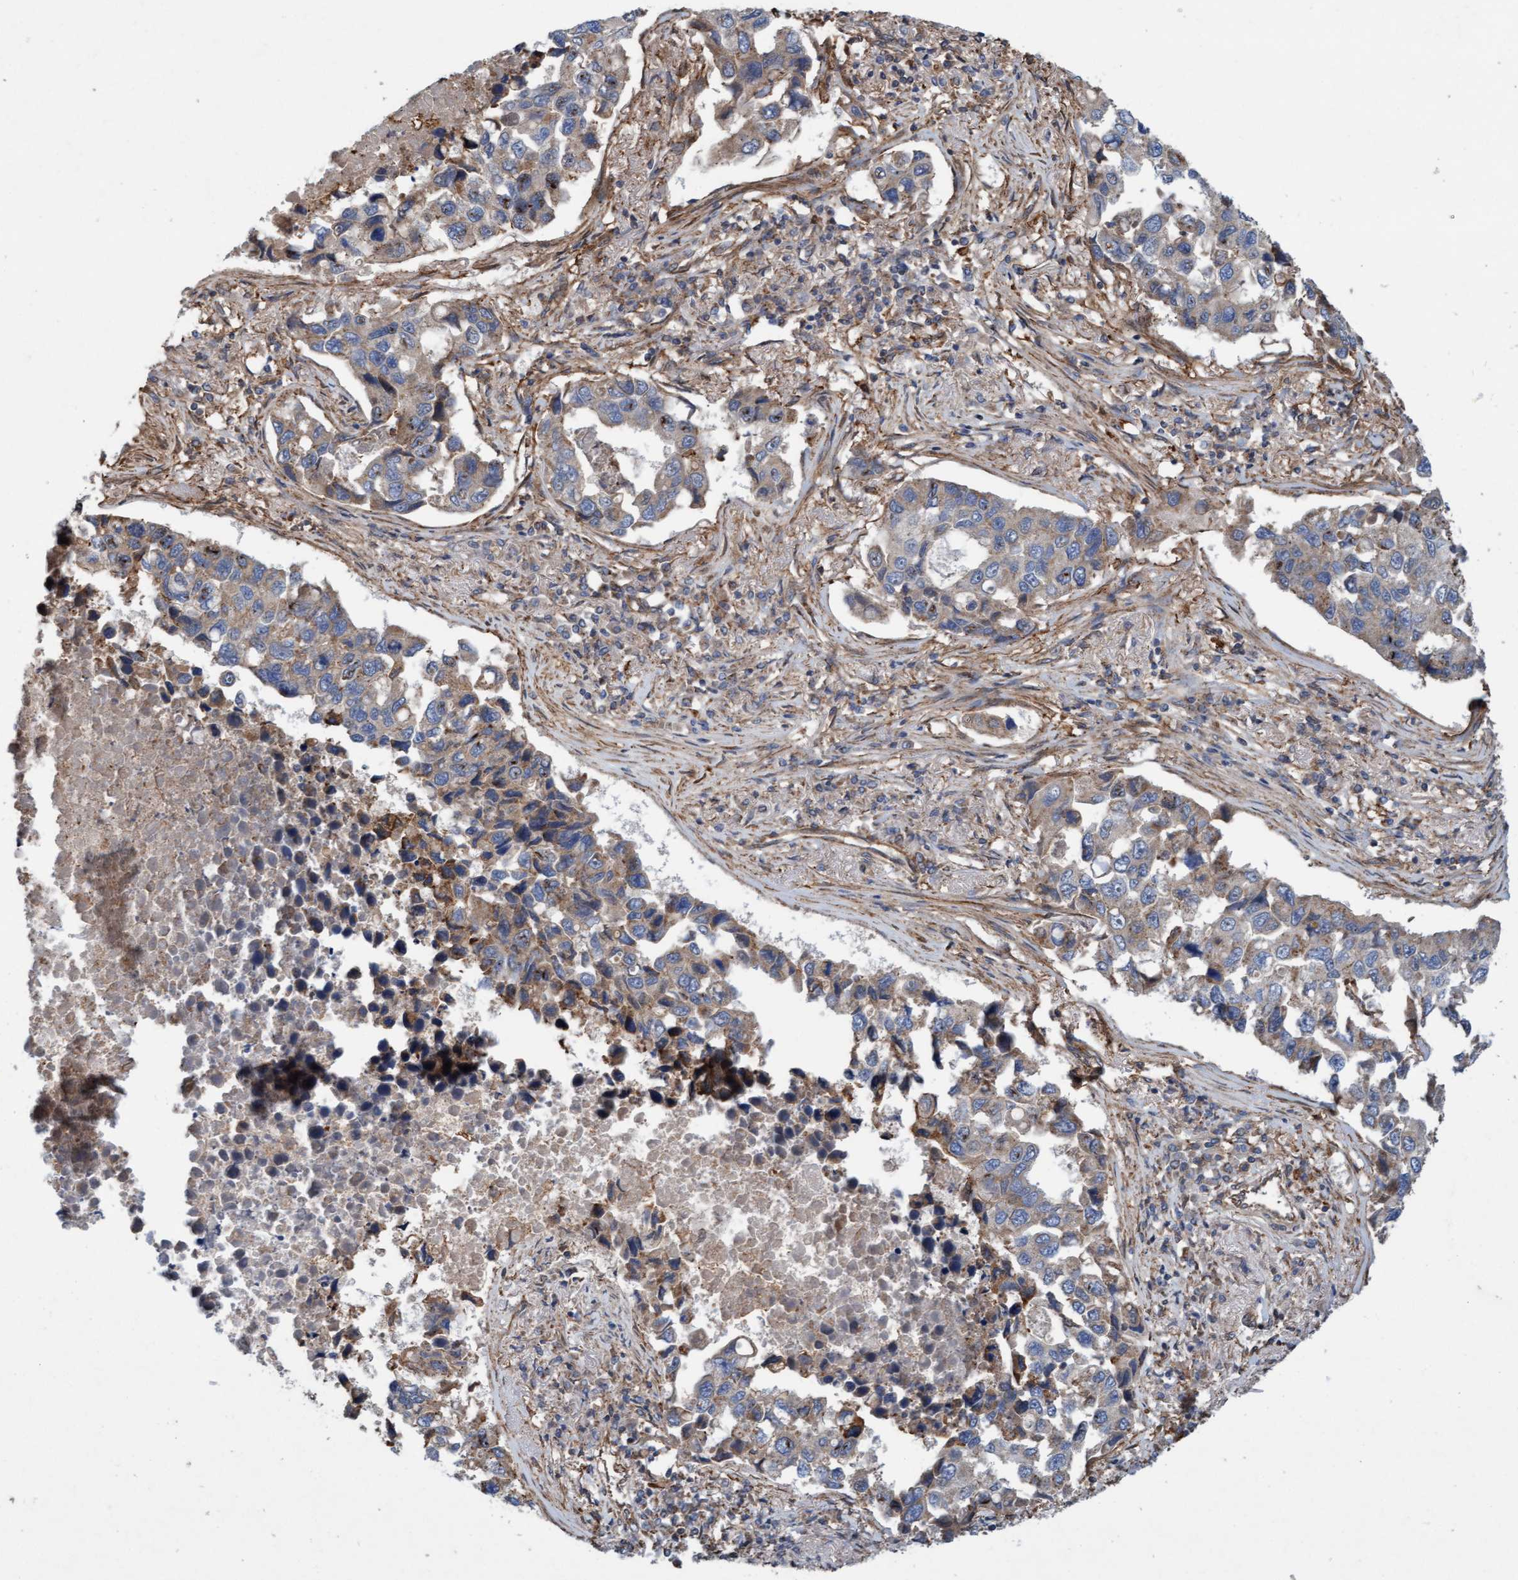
{"staining": {"intensity": "weak", "quantity": "25%-75%", "location": "cytoplasmic/membranous"}, "tissue": "lung cancer", "cell_type": "Tumor cells", "image_type": "cancer", "snomed": [{"axis": "morphology", "description": "Adenocarcinoma, NOS"}, {"axis": "topography", "description": "Lung"}], "caption": "Lung adenocarcinoma tissue reveals weak cytoplasmic/membranous expression in approximately 25%-75% of tumor cells (DAB (3,3'-diaminobenzidine) IHC with brightfield microscopy, high magnification).", "gene": "ERAL1", "patient": {"sex": "male", "age": 64}}